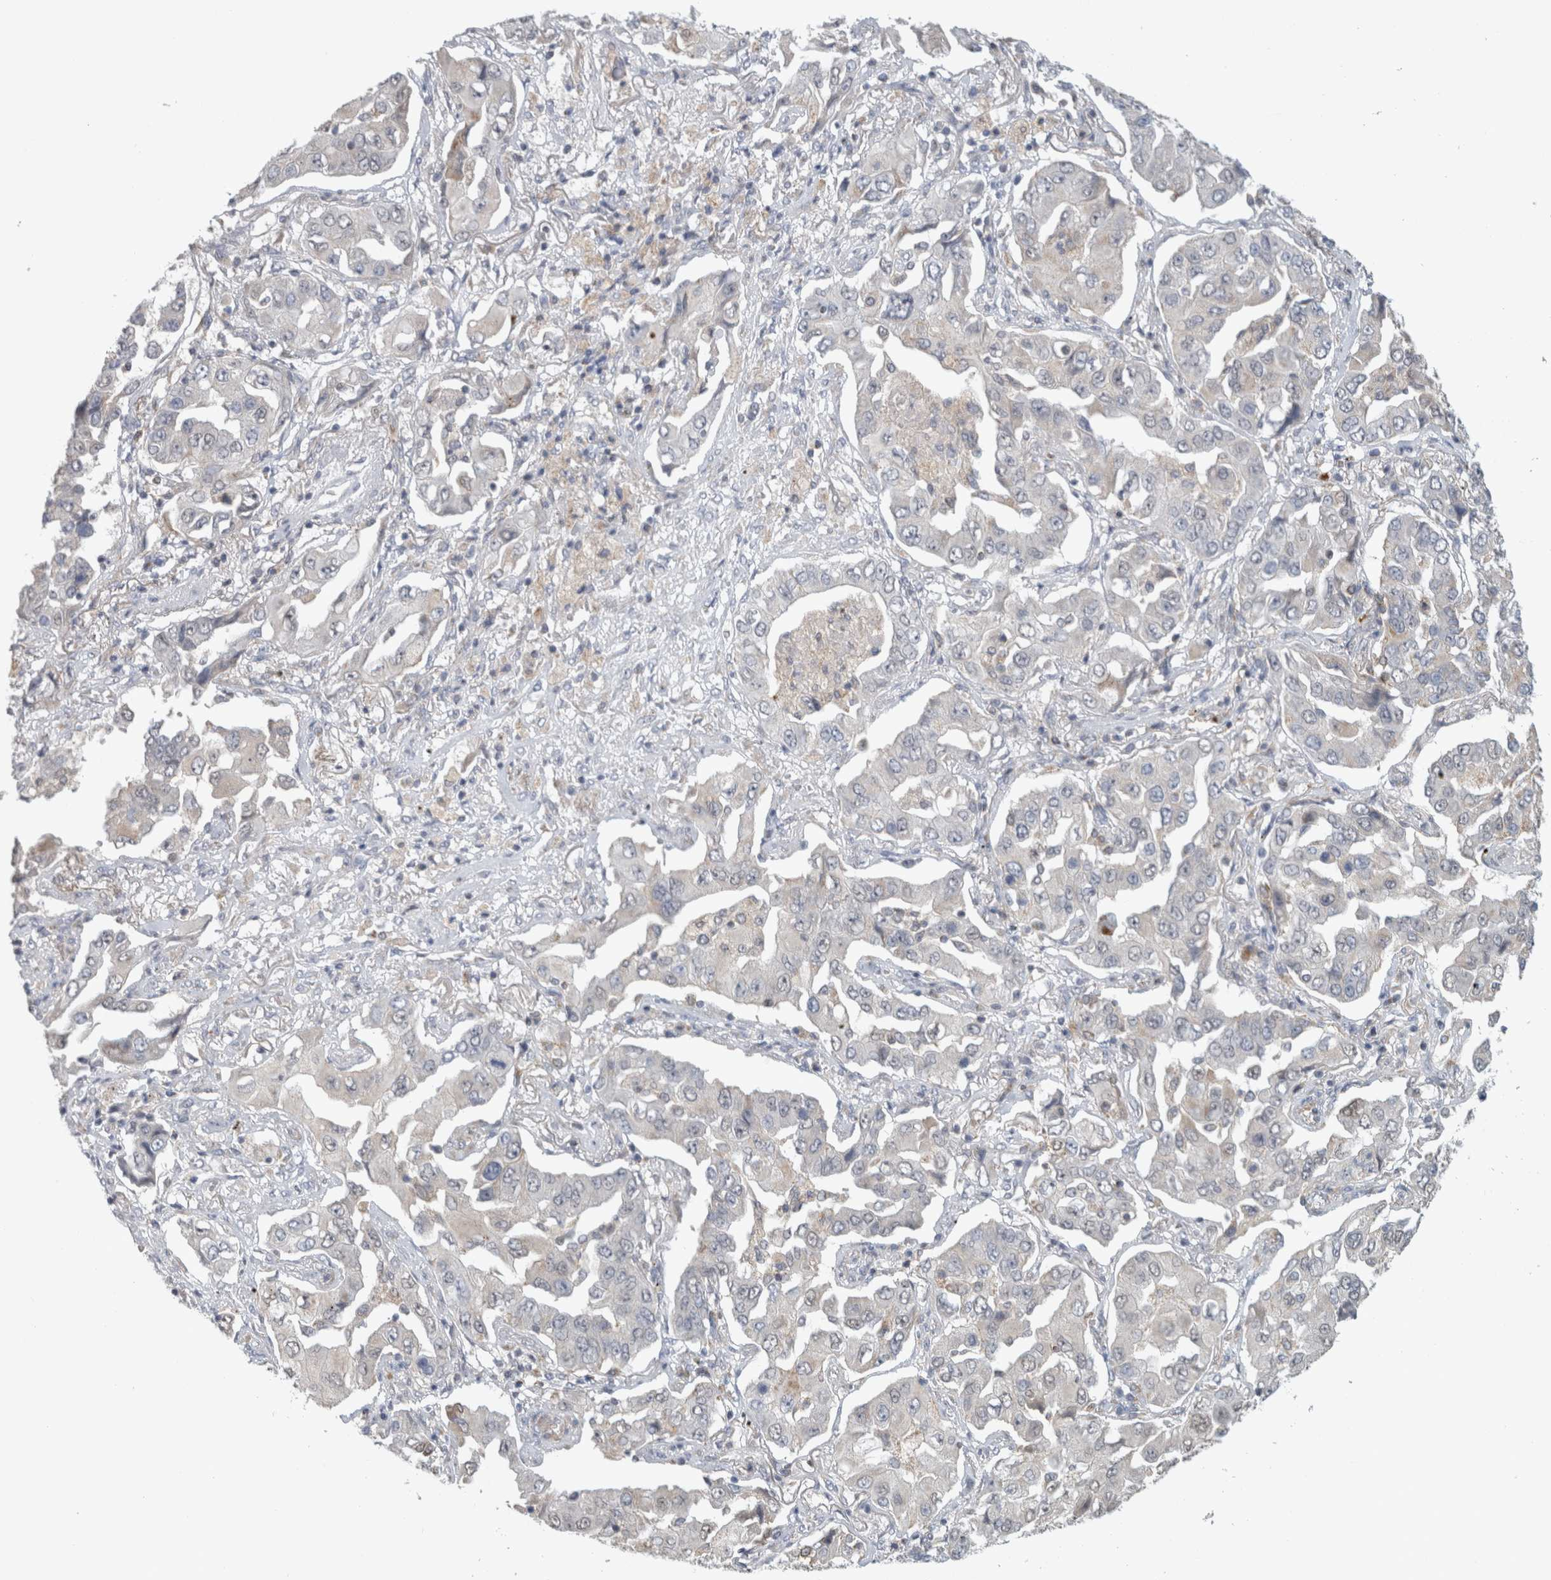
{"staining": {"intensity": "negative", "quantity": "none", "location": "none"}, "tissue": "lung cancer", "cell_type": "Tumor cells", "image_type": "cancer", "snomed": [{"axis": "morphology", "description": "Adenocarcinoma, NOS"}, {"axis": "topography", "description": "Lung"}], "caption": "DAB immunohistochemical staining of lung cancer demonstrates no significant positivity in tumor cells.", "gene": "RAB18", "patient": {"sex": "female", "age": 65}}